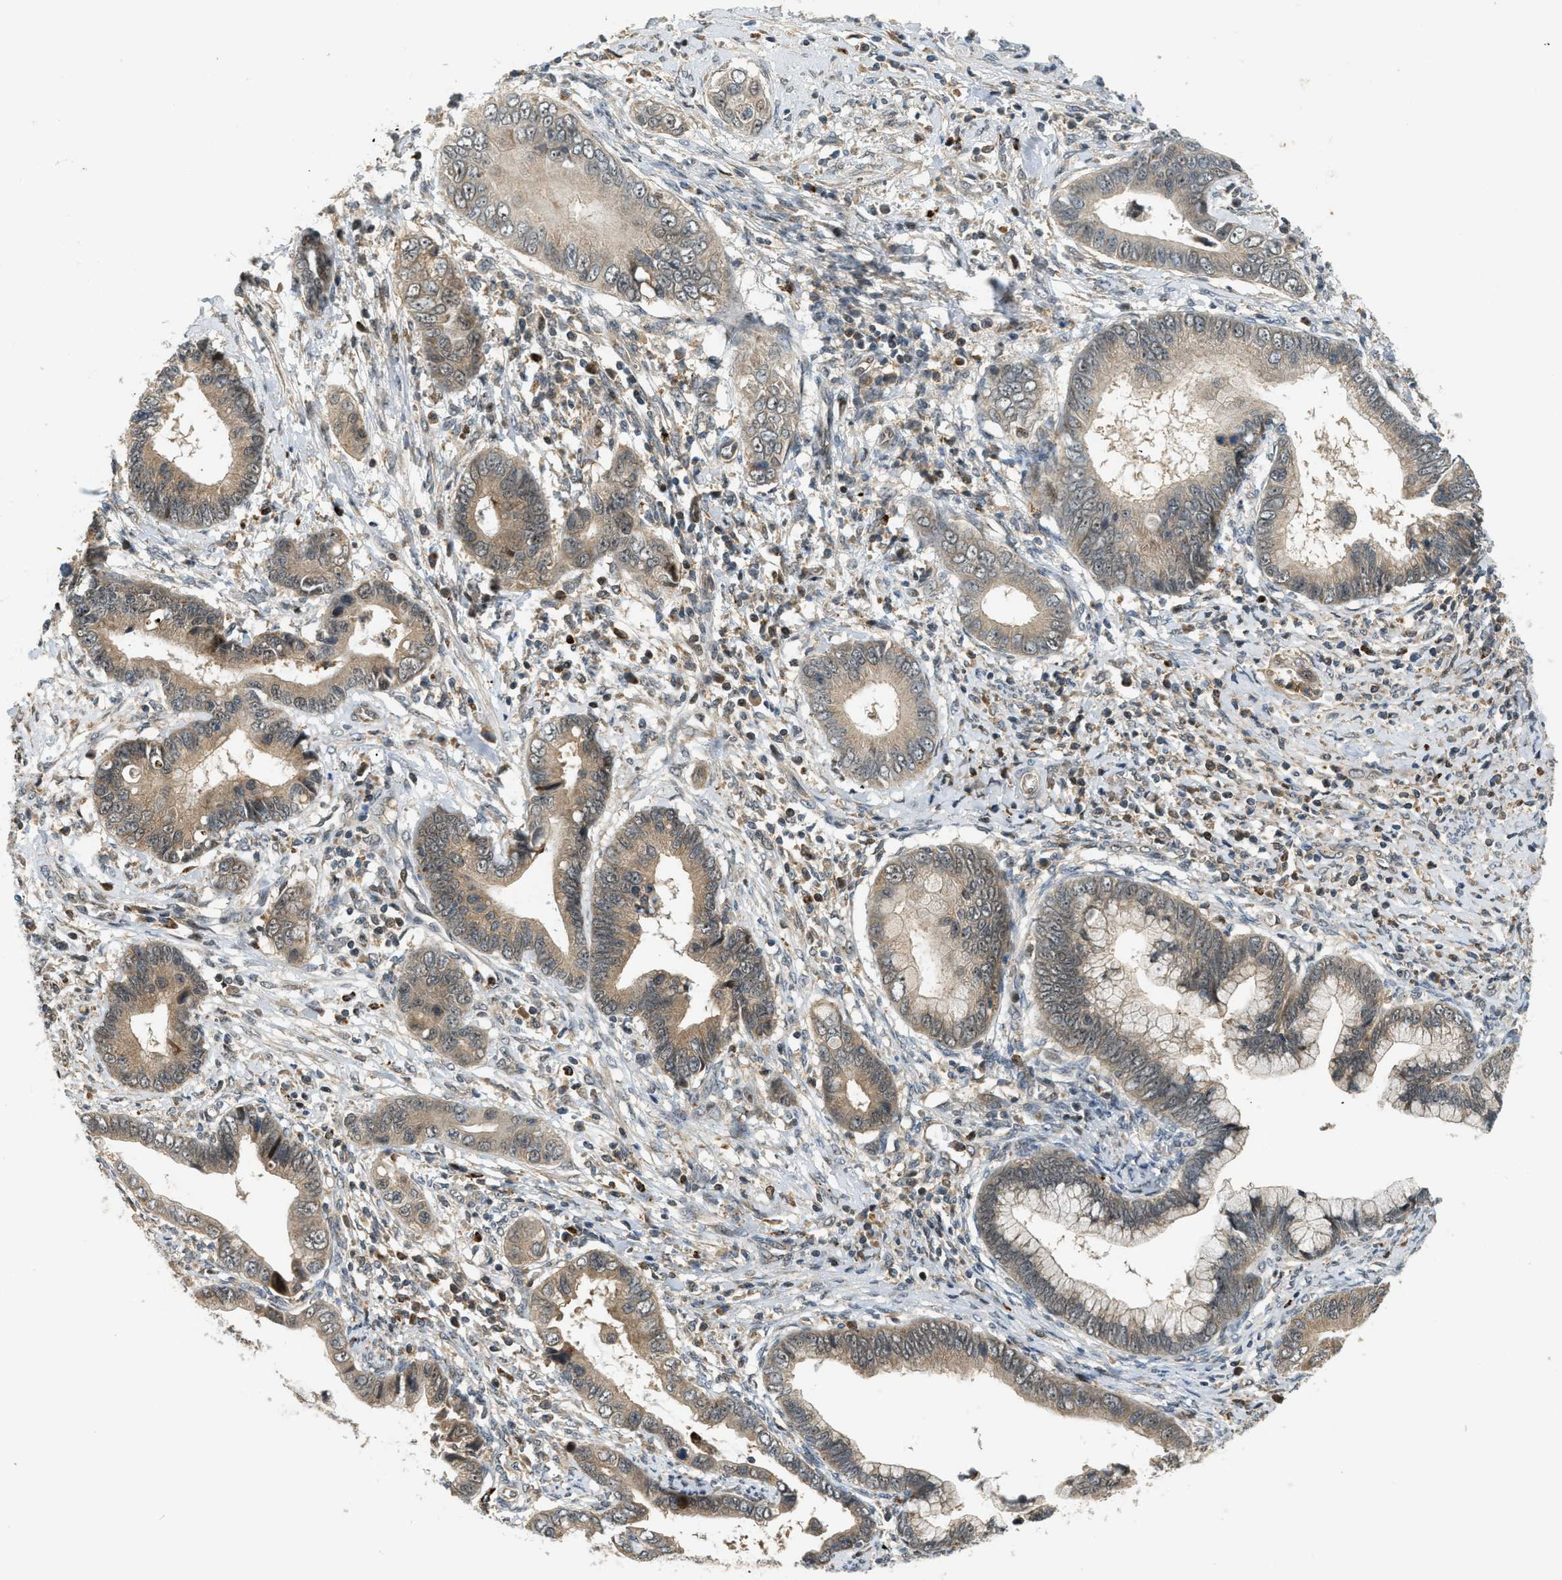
{"staining": {"intensity": "moderate", "quantity": "25%-75%", "location": "cytoplasmic/membranous"}, "tissue": "cervical cancer", "cell_type": "Tumor cells", "image_type": "cancer", "snomed": [{"axis": "morphology", "description": "Adenocarcinoma, NOS"}, {"axis": "topography", "description": "Cervix"}], "caption": "This histopathology image demonstrates immunohistochemistry staining of cervical adenocarcinoma, with medium moderate cytoplasmic/membranous expression in approximately 25%-75% of tumor cells.", "gene": "TRAPPC14", "patient": {"sex": "female", "age": 44}}